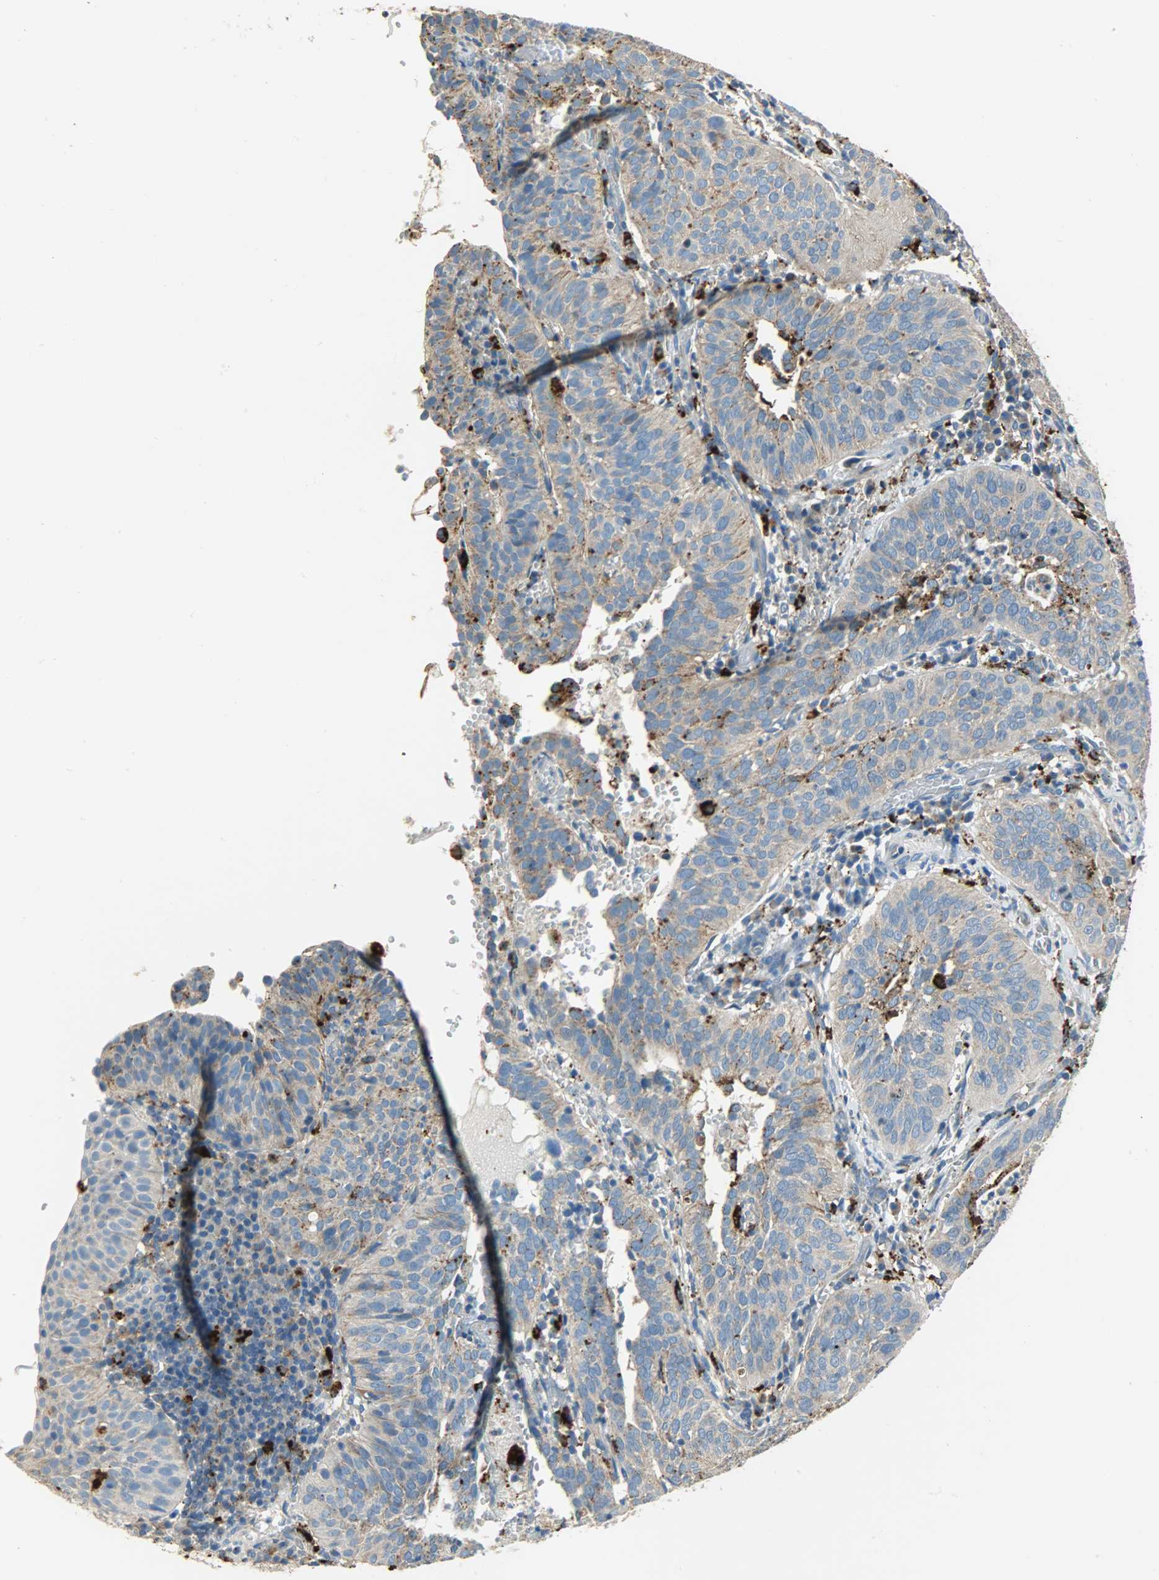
{"staining": {"intensity": "weak", "quantity": ">75%", "location": "cytoplasmic/membranous"}, "tissue": "cervical cancer", "cell_type": "Tumor cells", "image_type": "cancer", "snomed": [{"axis": "morphology", "description": "Squamous cell carcinoma, NOS"}, {"axis": "topography", "description": "Cervix"}], "caption": "Tumor cells exhibit low levels of weak cytoplasmic/membranous staining in about >75% of cells in human cervical cancer (squamous cell carcinoma).", "gene": "ASAH1", "patient": {"sex": "female", "age": 39}}